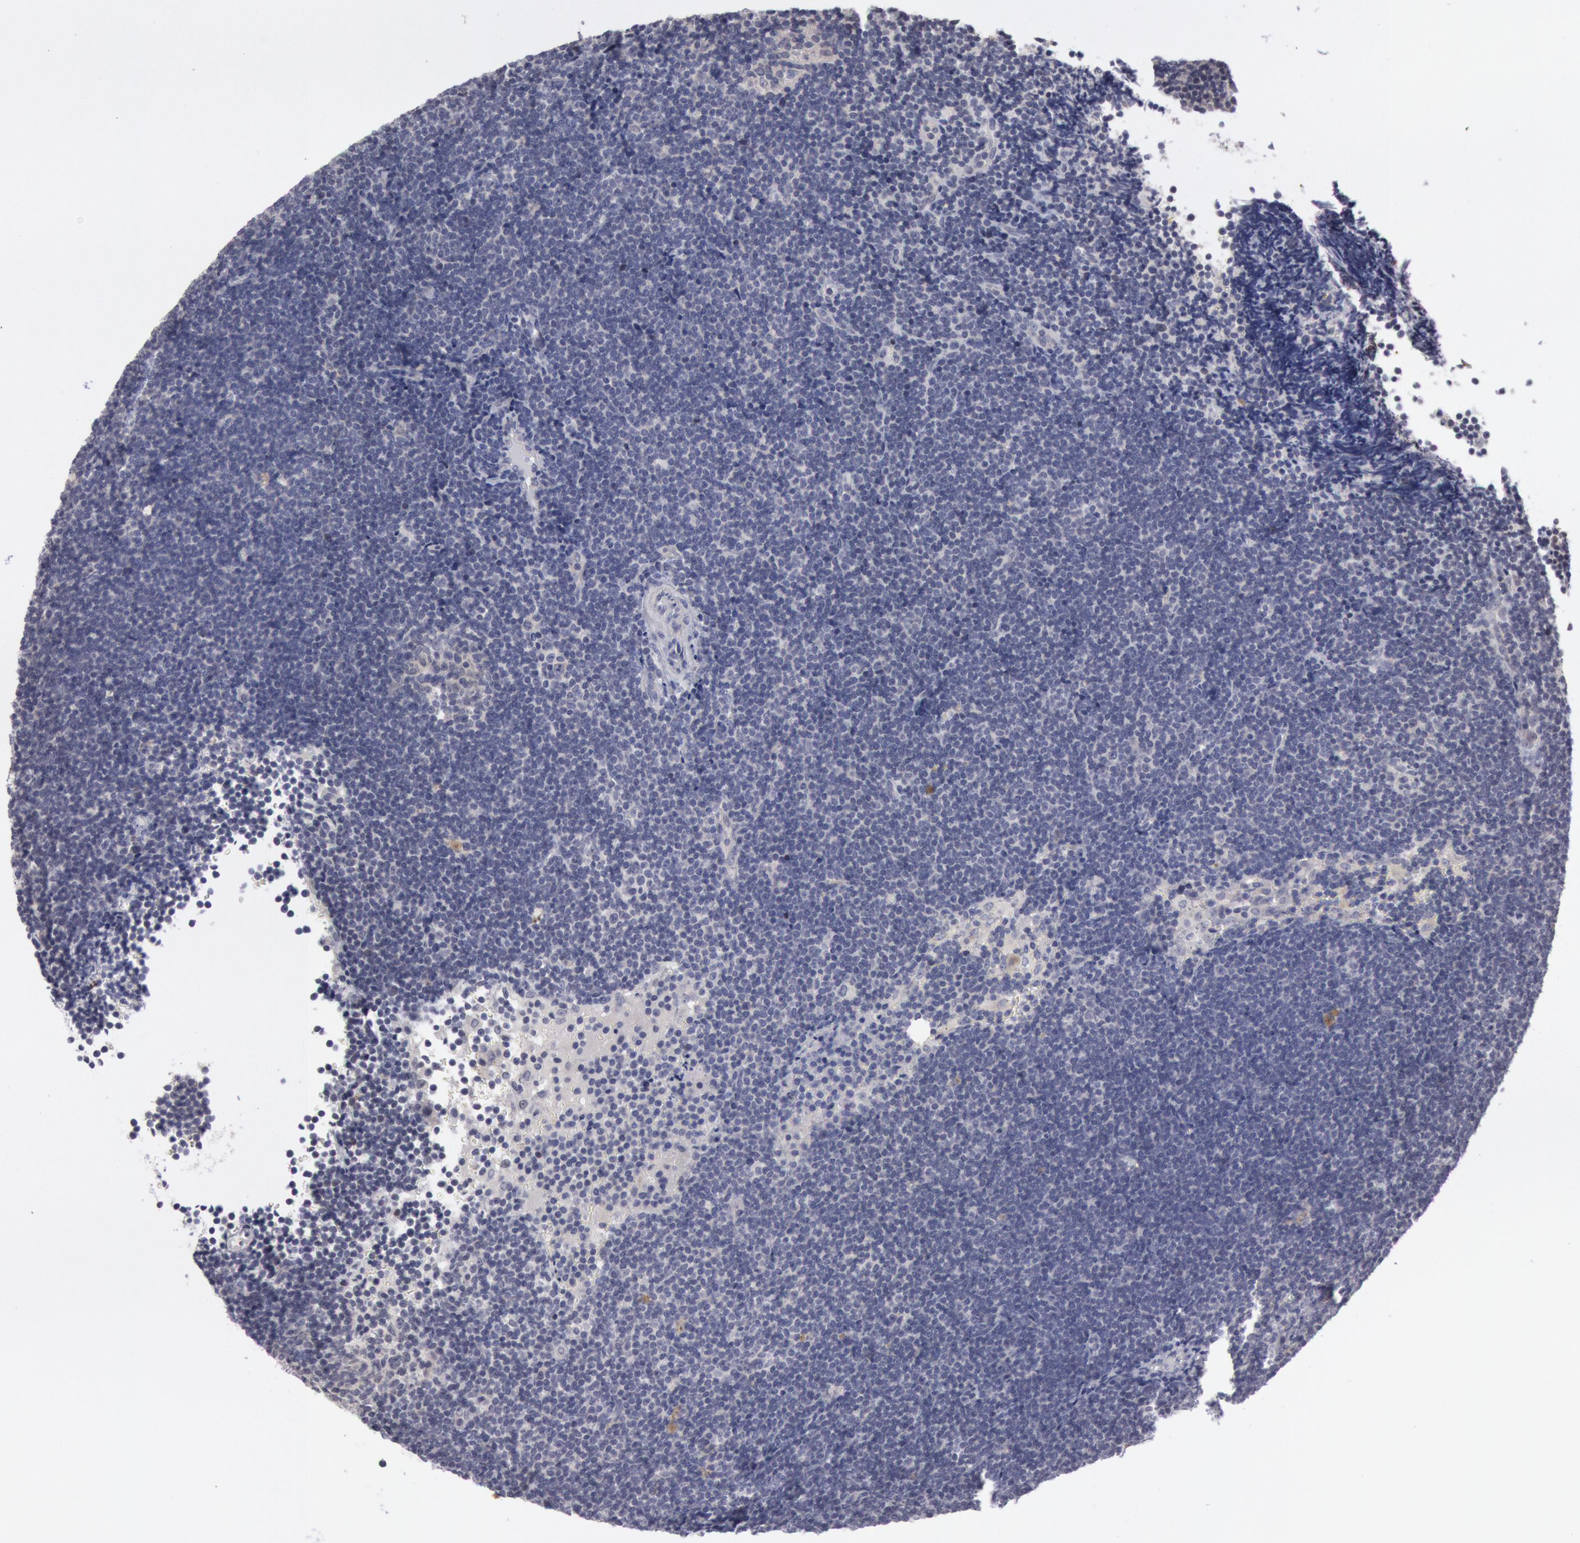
{"staining": {"intensity": "negative", "quantity": "none", "location": "none"}, "tissue": "lymphoma", "cell_type": "Tumor cells", "image_type": "cancer", "snomed": [{"axis": "morphology", "description": "Malignant lymphoma, non-Hodgkin's type, Low grade"}, {"axis": "topography", "description": "Lymph node"}], "caption": "IHC image of neoplastic tissue: human malignant lymphoma, non-Hodgkin's type (low-grade) stained with DAB shows no significant protein staining in tumor cells.", "gene": "JOSD1", "patient": {"sex": "female", "age": 51}}